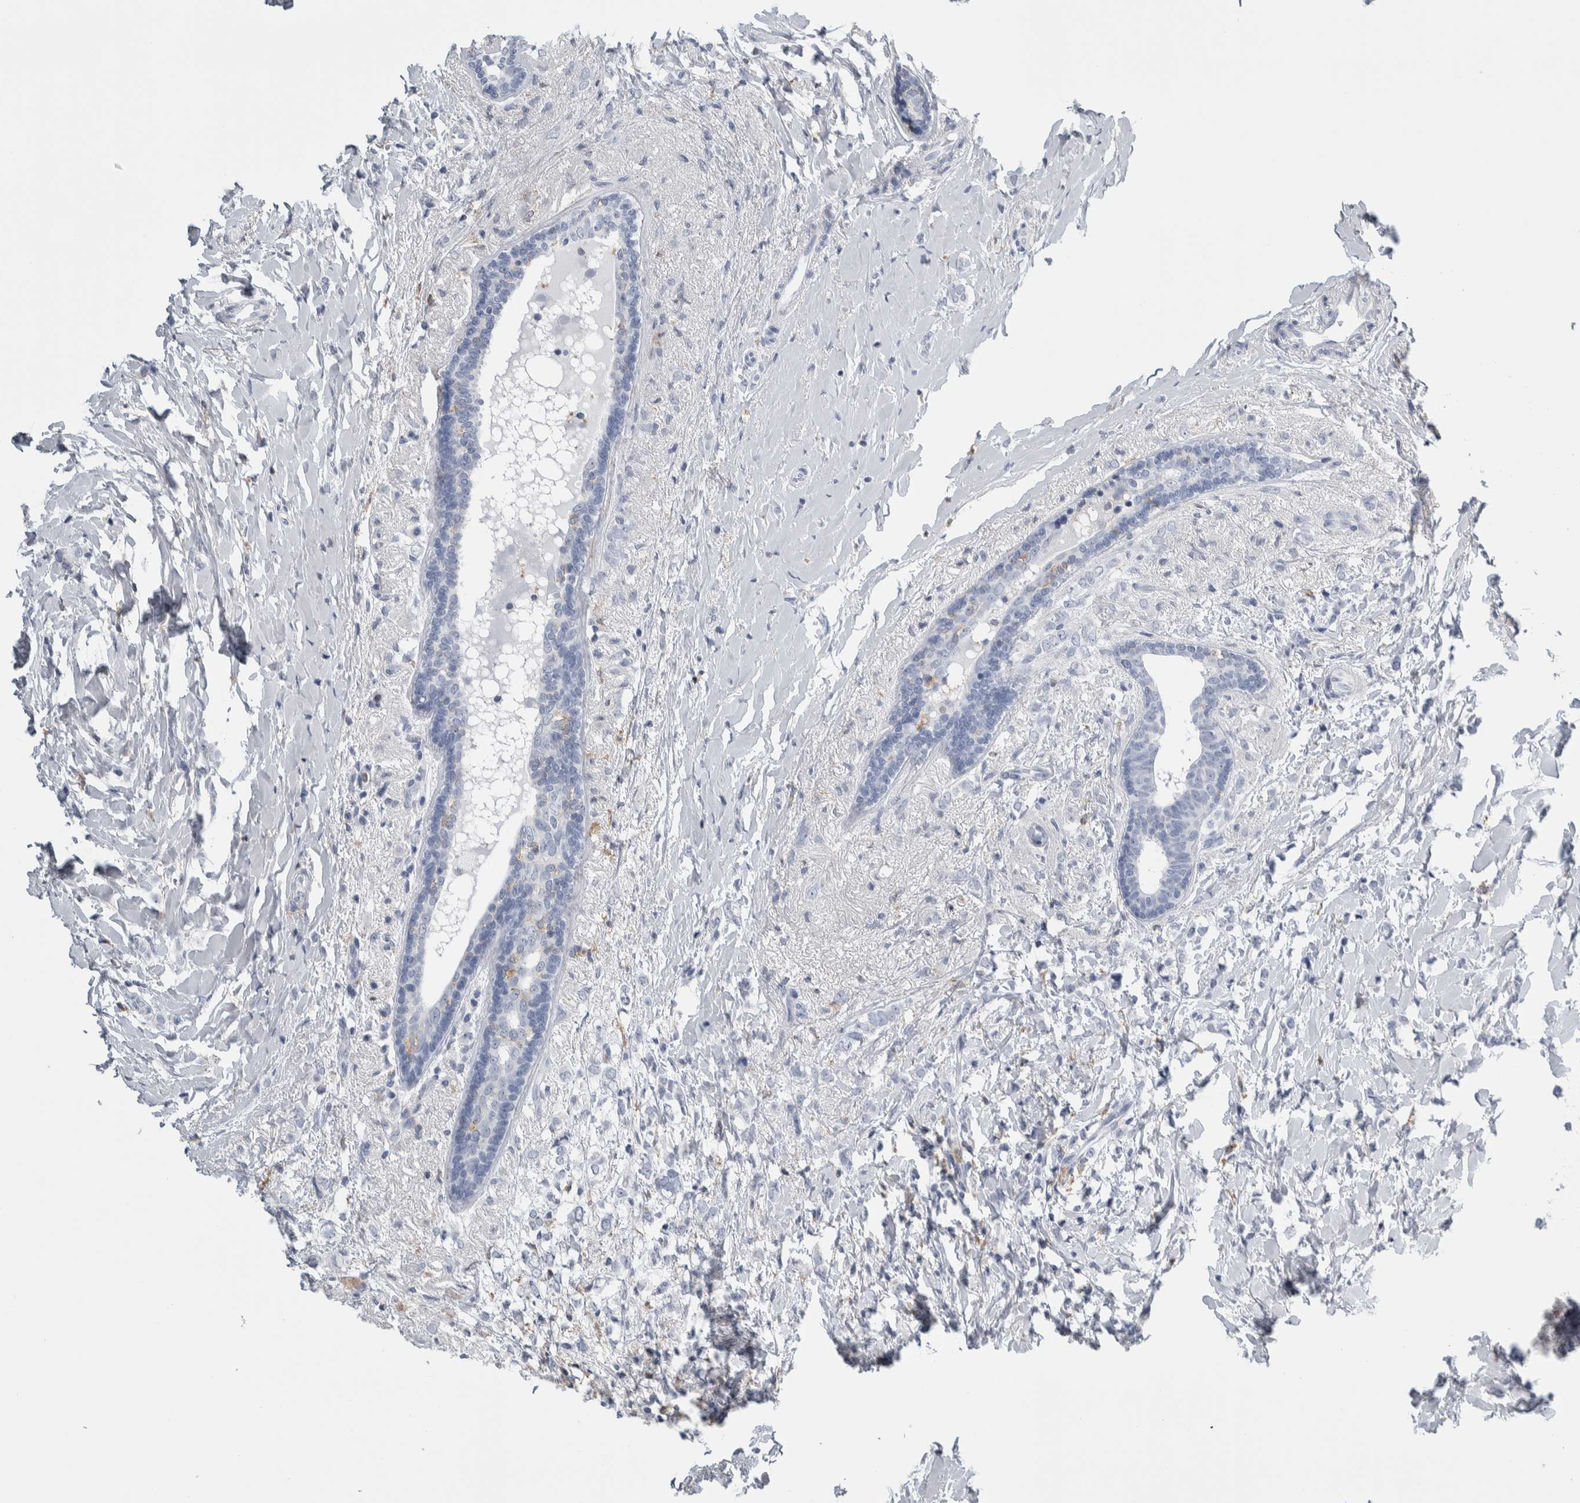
{"staining": {"intensity": "negative", "quantity": "none", "location": "none"}, "tissue": "breast cancer", "cell_type": "Tumor cells", "image_type": "cancer", "snomed": [{"axis": "morphology", "description": "Normal tissue, NOS"}, {"axis": "morphology", "description": "Lobular carcinoma"}, {"axis": "topography", "description": "Breast"}], "caption": "Tumor cells are negative for protein expression in human lobular carcinoma (breast). (DAB IHC with hematoxylin counter stain).", "gene": "SKAP2", "patient": {"sex": "female", "age": 47}}